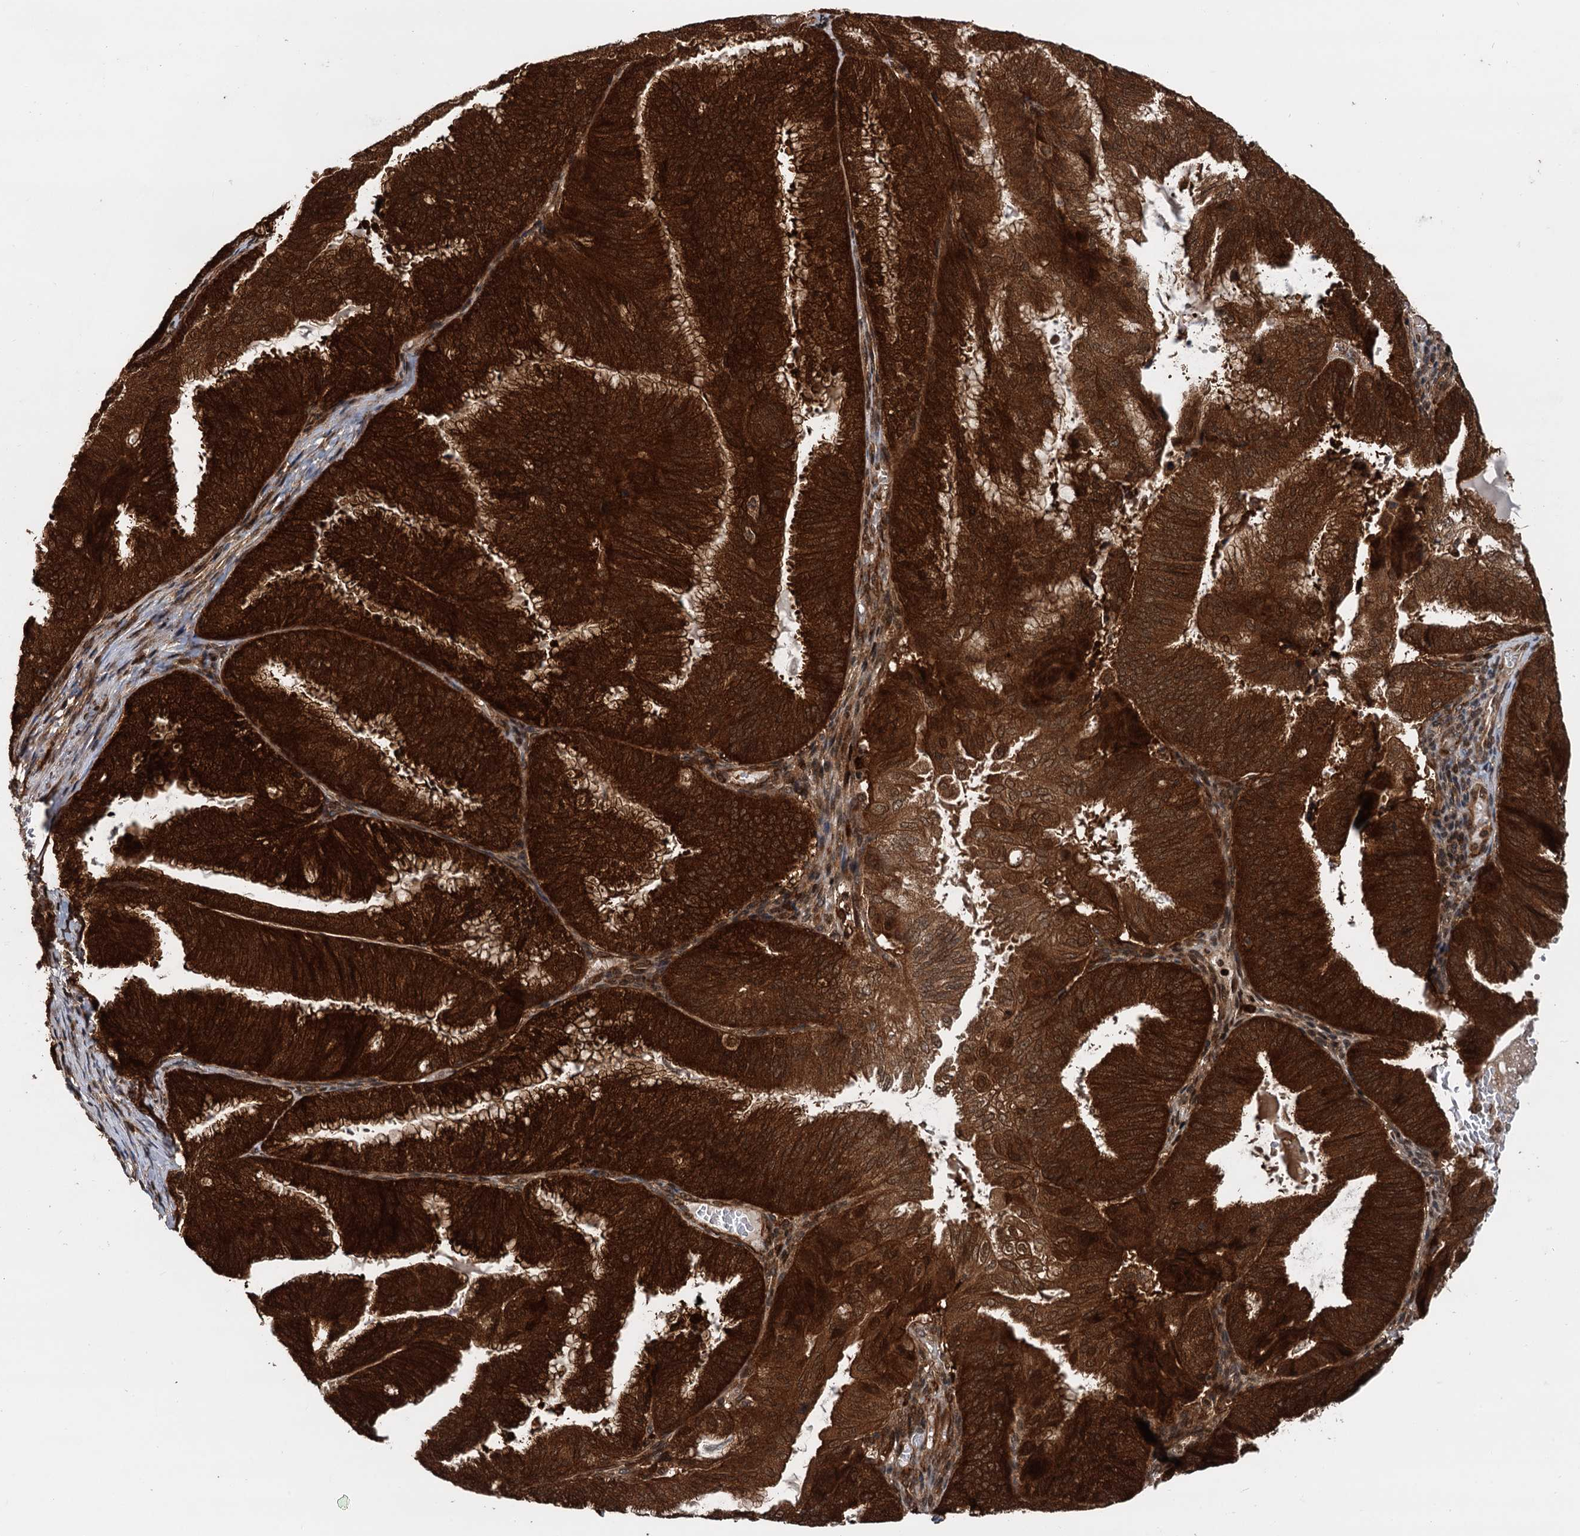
{"staining": {"intensity": "strong", "quantity": ">75%", "location": "cytoplasmic/membranous,nuclear"}, "tissue": "endometrial cancer", "cell_type": "Tumor cells", "image_type": "cancer", "snomed": [{"axis": "morphology", "description": "Adenocarcinoma, NOS"}, {"axis": "topography", "description": "Endometrium"}], "caption": "Tumor cells reveal high levels of strong cytoplasmic/membranous and nuclear positivity in about >75% of cells in human endometrial adenocarcinoma.", "gene": "STUB1", "patient": {"sex": "female", "age": 49}}